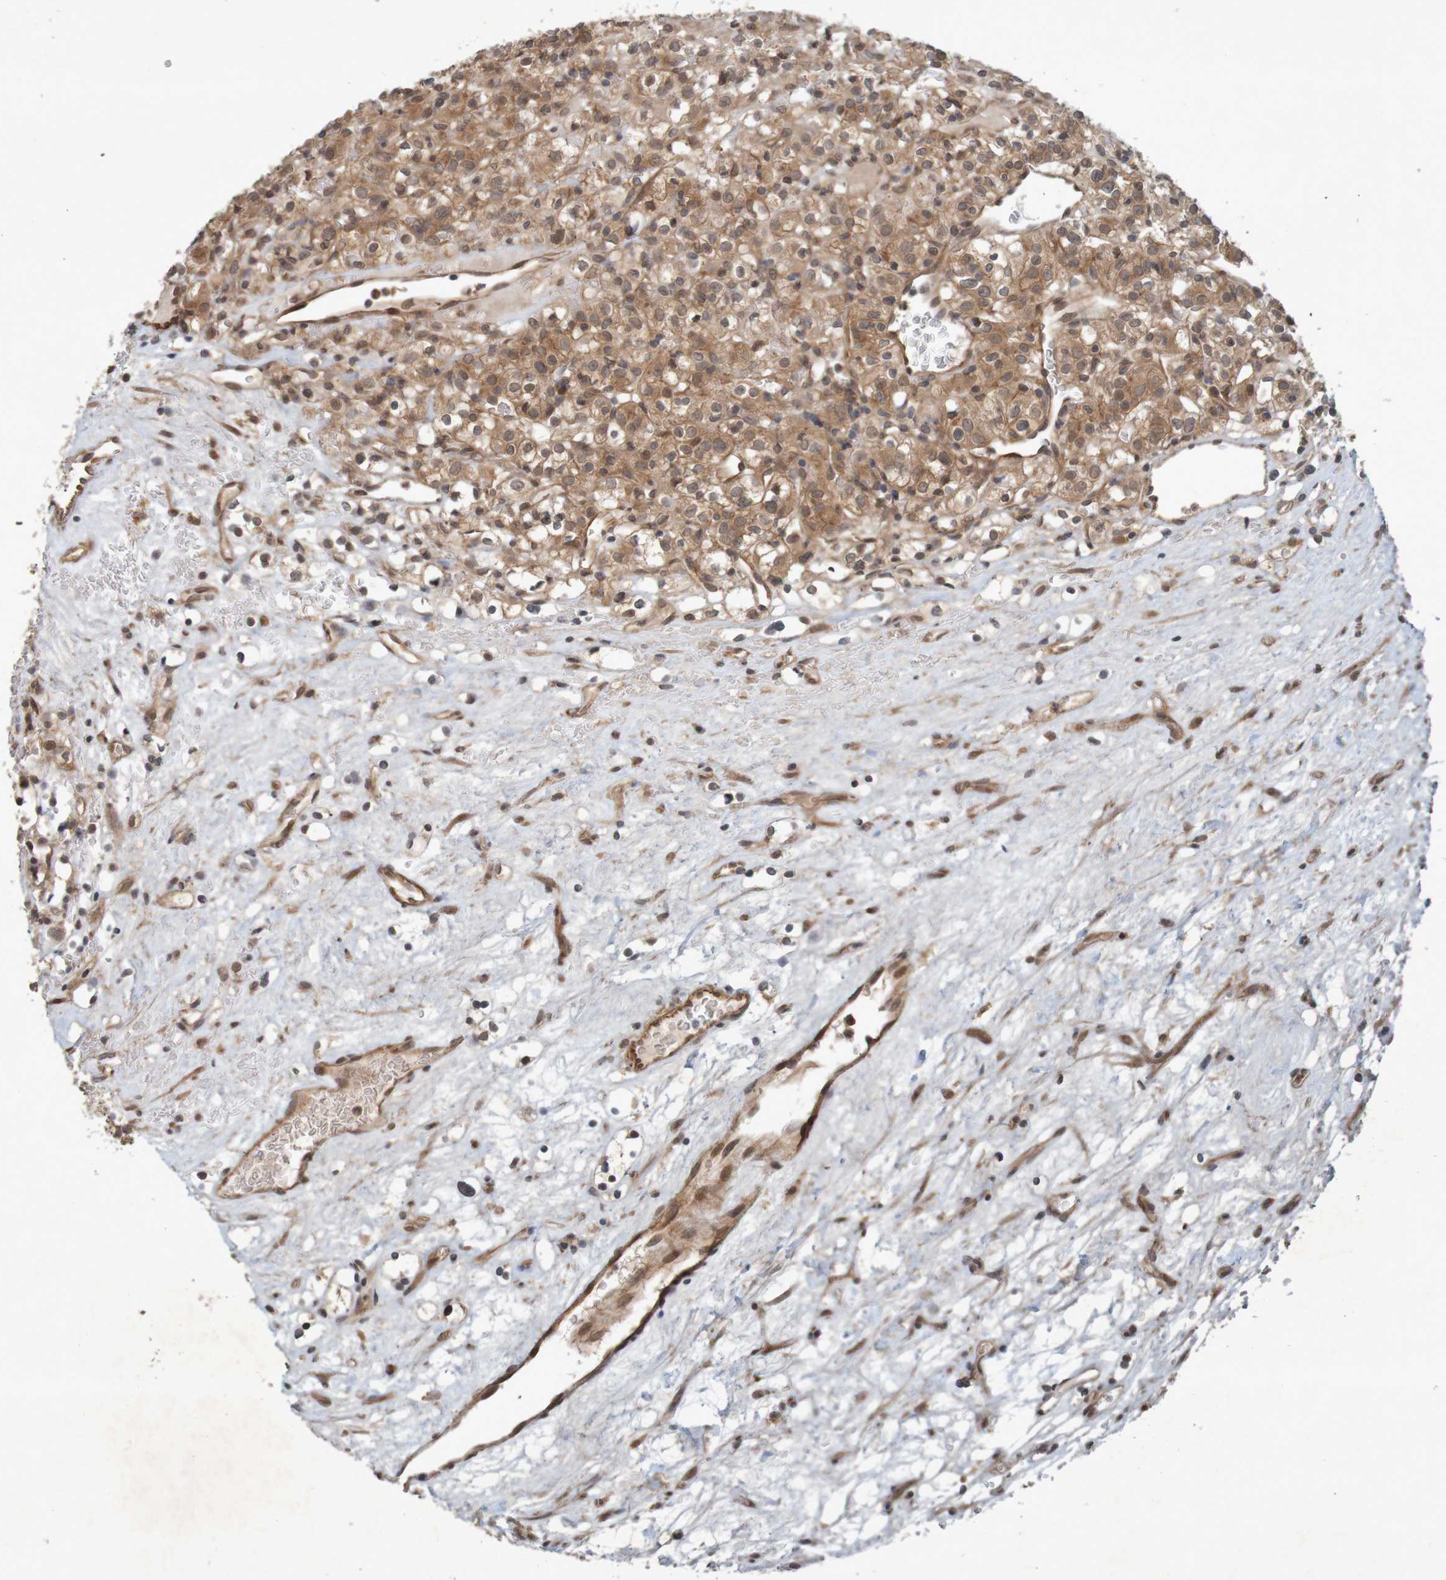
{"staining": {"intensity": "moderate", "quantity": ">75%", "location": "cytoplasmic/membranous"}, "tissue": "renal cancer", "cell_type": "Tumor cells", "image_type": "cancer", "snomed": [{"axis": "morphology", "description": "Normal tissue, NOS"}, {"axis": "morphology", "description": "Adenocarcinoma, NOS"}, {"axis": "topography", "description": "Kidney"}], "caption": "Immunohistochemistry (IHC) photomicrograph of neoplastic tissue: human renal adenocarcinoma stained using immunohistochemistry (IHC) displays medium levels of moderate protein expression localized specifically in the cytoplasmic/membranous of tumor cells, appearing as a cytoplasmic/membranous brown color.", "gene": "ARHGEF11", "patient": {"sex": "female", "age": 72}}